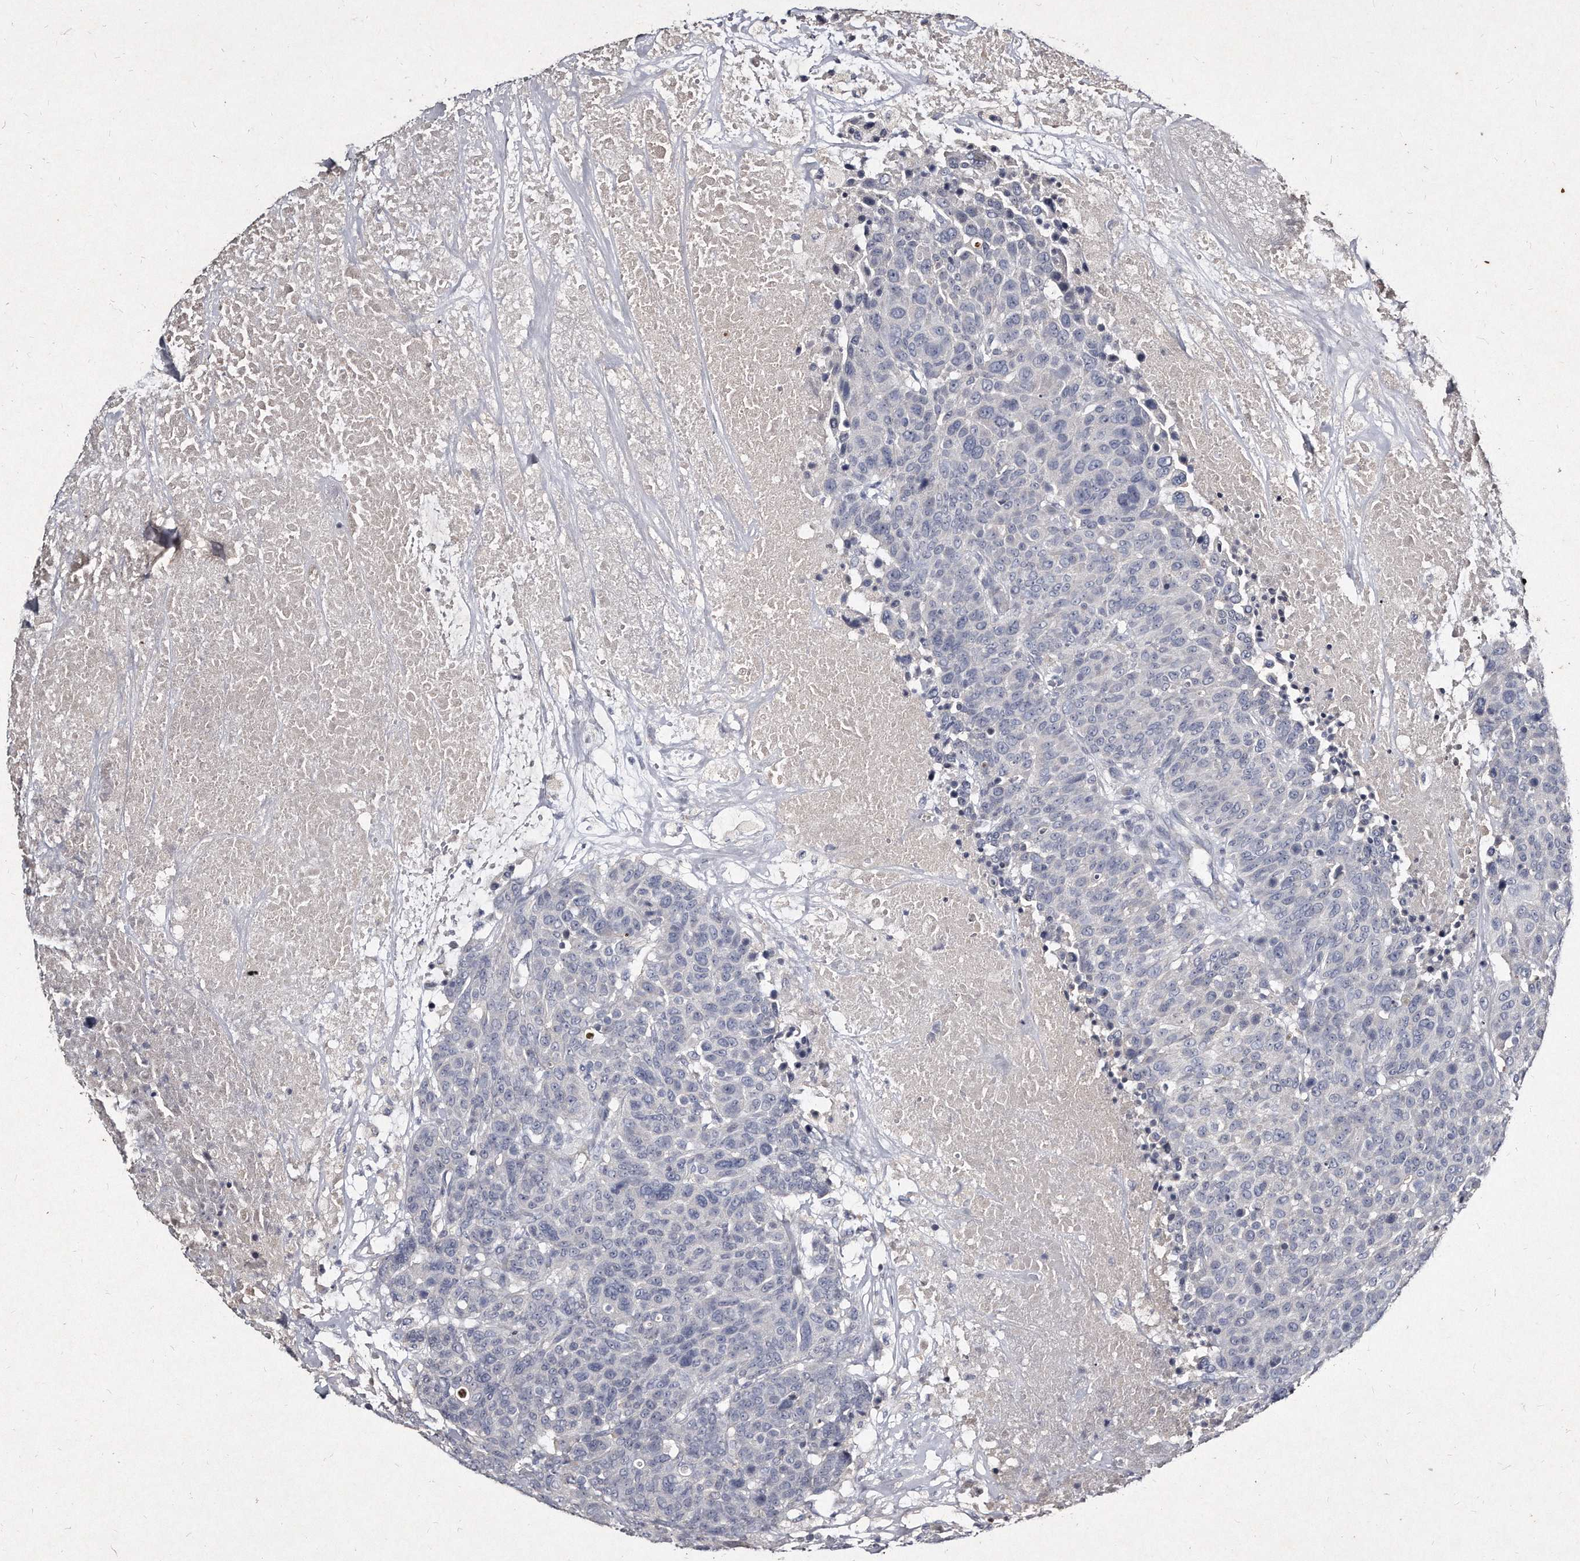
{"staining": {"intensity": "negative", "quantity": "none", "location": "none"}, "tissue": "breast cancer", "cell_type": "Tumor cells", "image_type": "cancer", "snomed": [{"axis": "morphology", "description": "Duct carcinoma"}, {"axis": "topography", "description": "Breast"}], "caption": "Immunohistochemistry (IHC) photomicrograph of neoplastic tissue: invasive ductal carcinoma (breast) stained with DAB exhibits no significant protein staining in tumor cells. The staining is performed using DAB (3,3'-diaminobenzidine) brown chromogen with nuclei counter-stained in using hematoxylin.", "gene": "KLHDC3", "patient": {"sex": "female", "age": 37}}